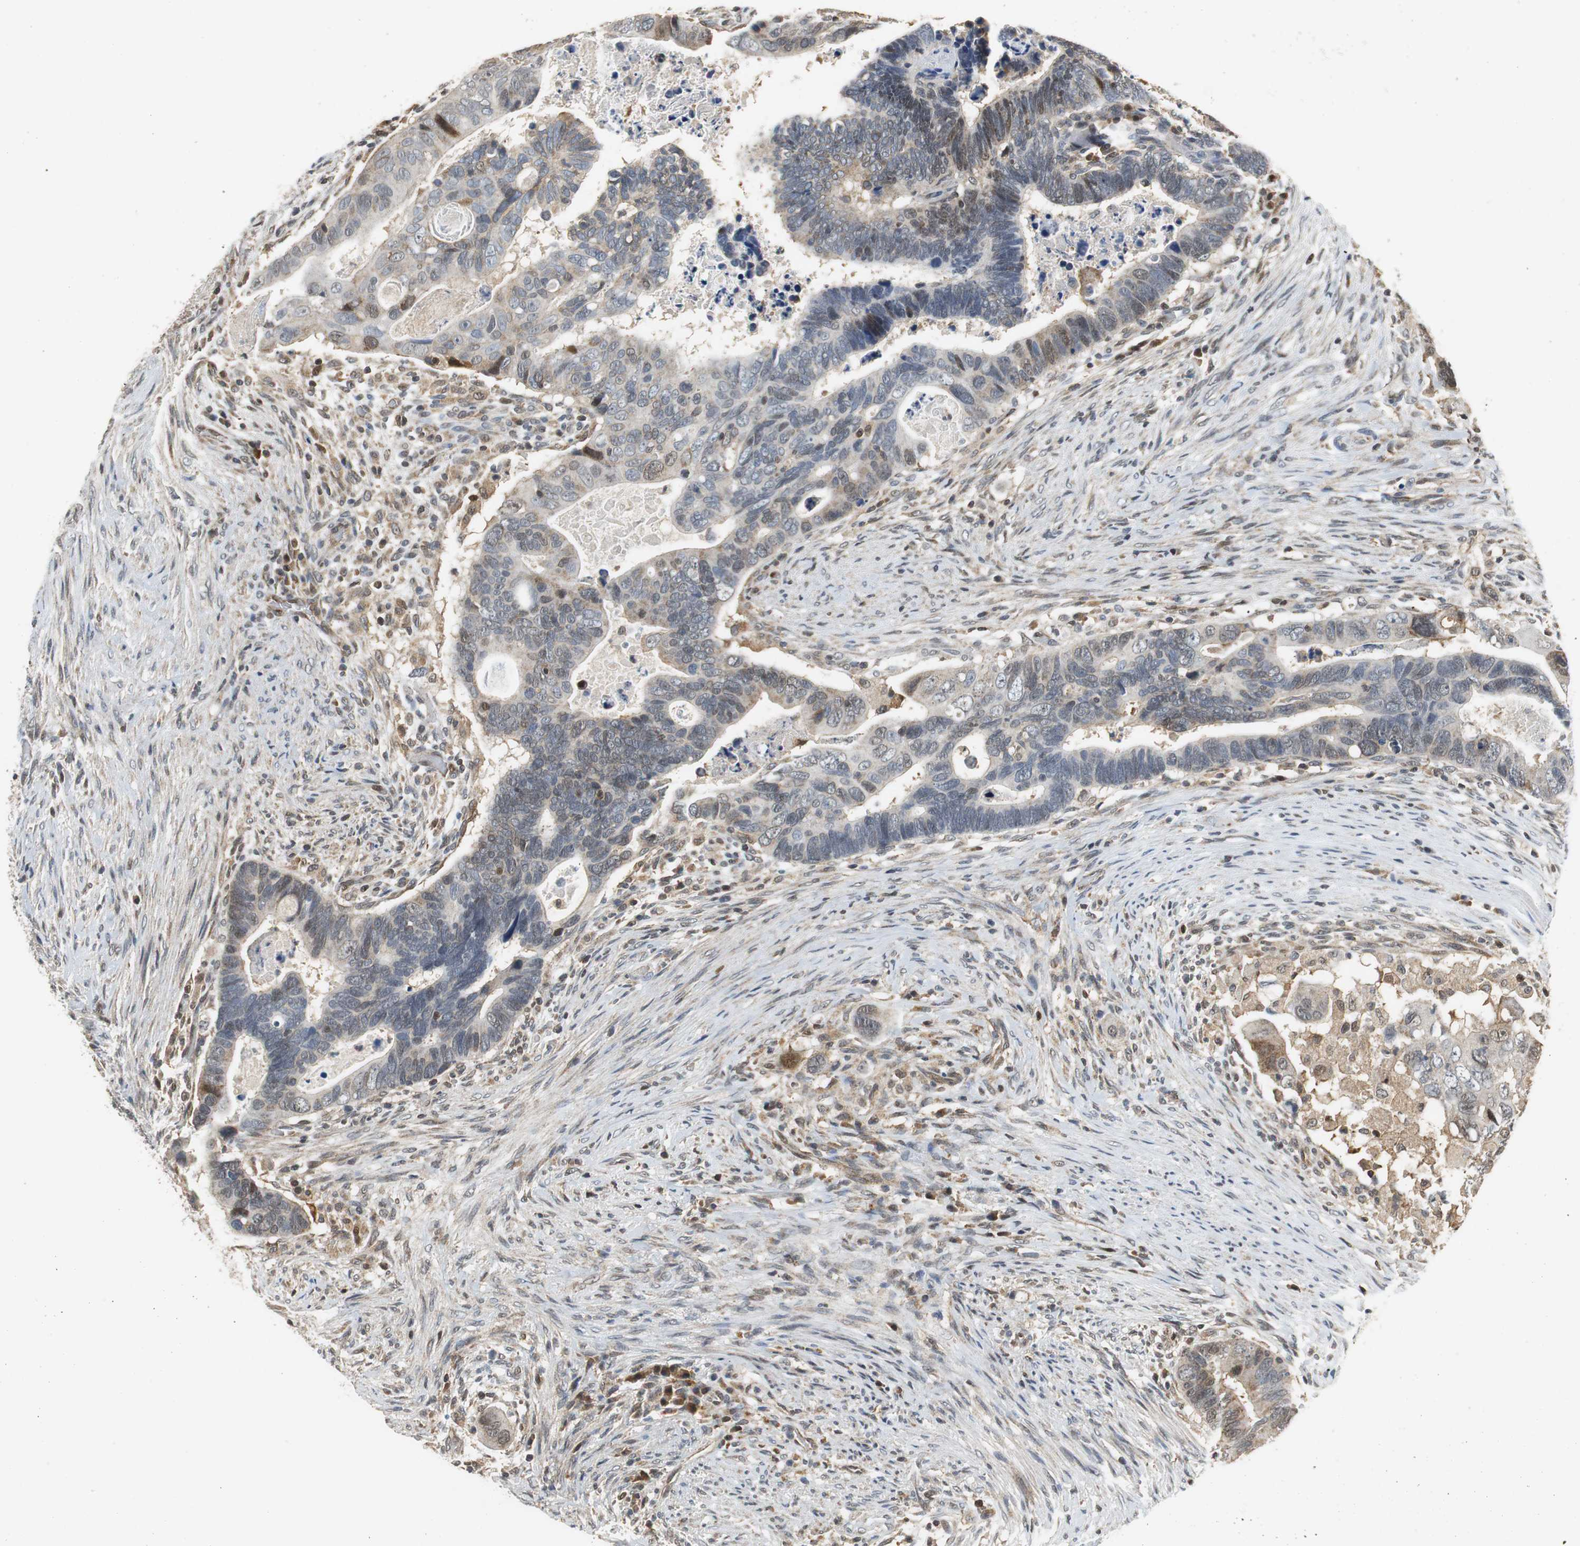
{"staining": {"intensity": "weak", "quantity": ">75%", "location": "cytoplasmic/membranous"}, "tissue": "colorectal cancer", "cell_type": "Tumor cells", "image_type": "cancer", "snomed": [{"axis": "morphology", "description": "Adenocarcinoma, NOS"}, {"axis": "topography", "description": "Rectum"}], "caption": "Brown immunohistochemical staining in human colorectal cancer (adenocarcinoma) reveals weak cytoplasmic/membranous expression in about >75% of tumor cells. The staining was performed using DAB, with brown indicating positive protein expression. Nuclei are stained blue with hematoxylin.", "gene": "GSDMD", "patient": {"sex": "male", "age": 53}}